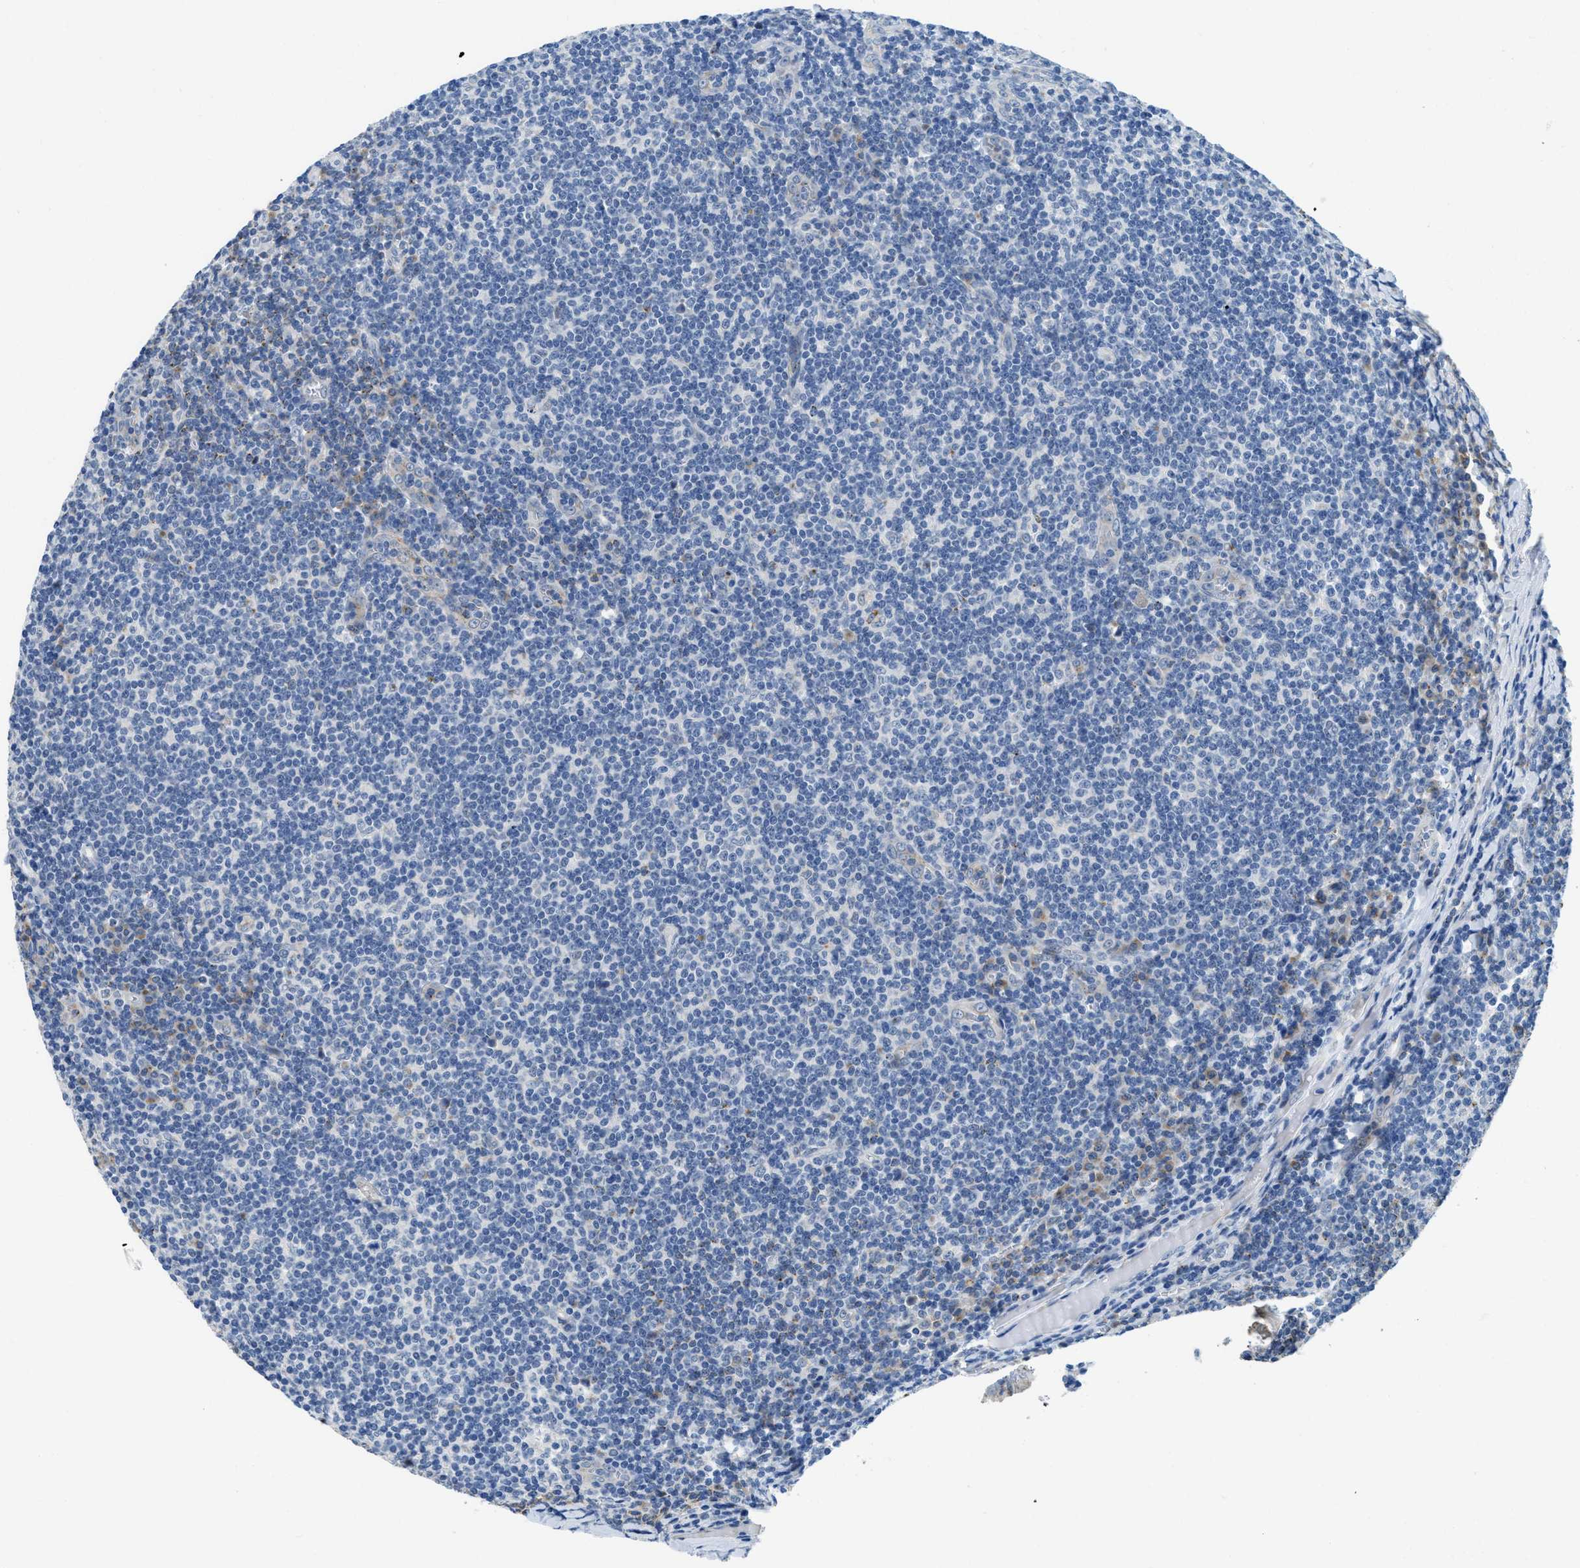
{"staining": {"intensity": "negative", "quantity": "none", "location": "none"}, "tissue": "tonsil", "cell_type": "Germinal center cells", "image_type": "normal", "snomed": [{"axis": "morphology", "description": "Normal tissue, NOS"}, {"axis": "topography", "description": "Tonsil"}], "caption": "Immunohistochemical staining of normal human tonsil exhibits no significant expression in germinal center cells.", "gene": "TSPAN3", "patient": {"sex": "male", "age": 37}}